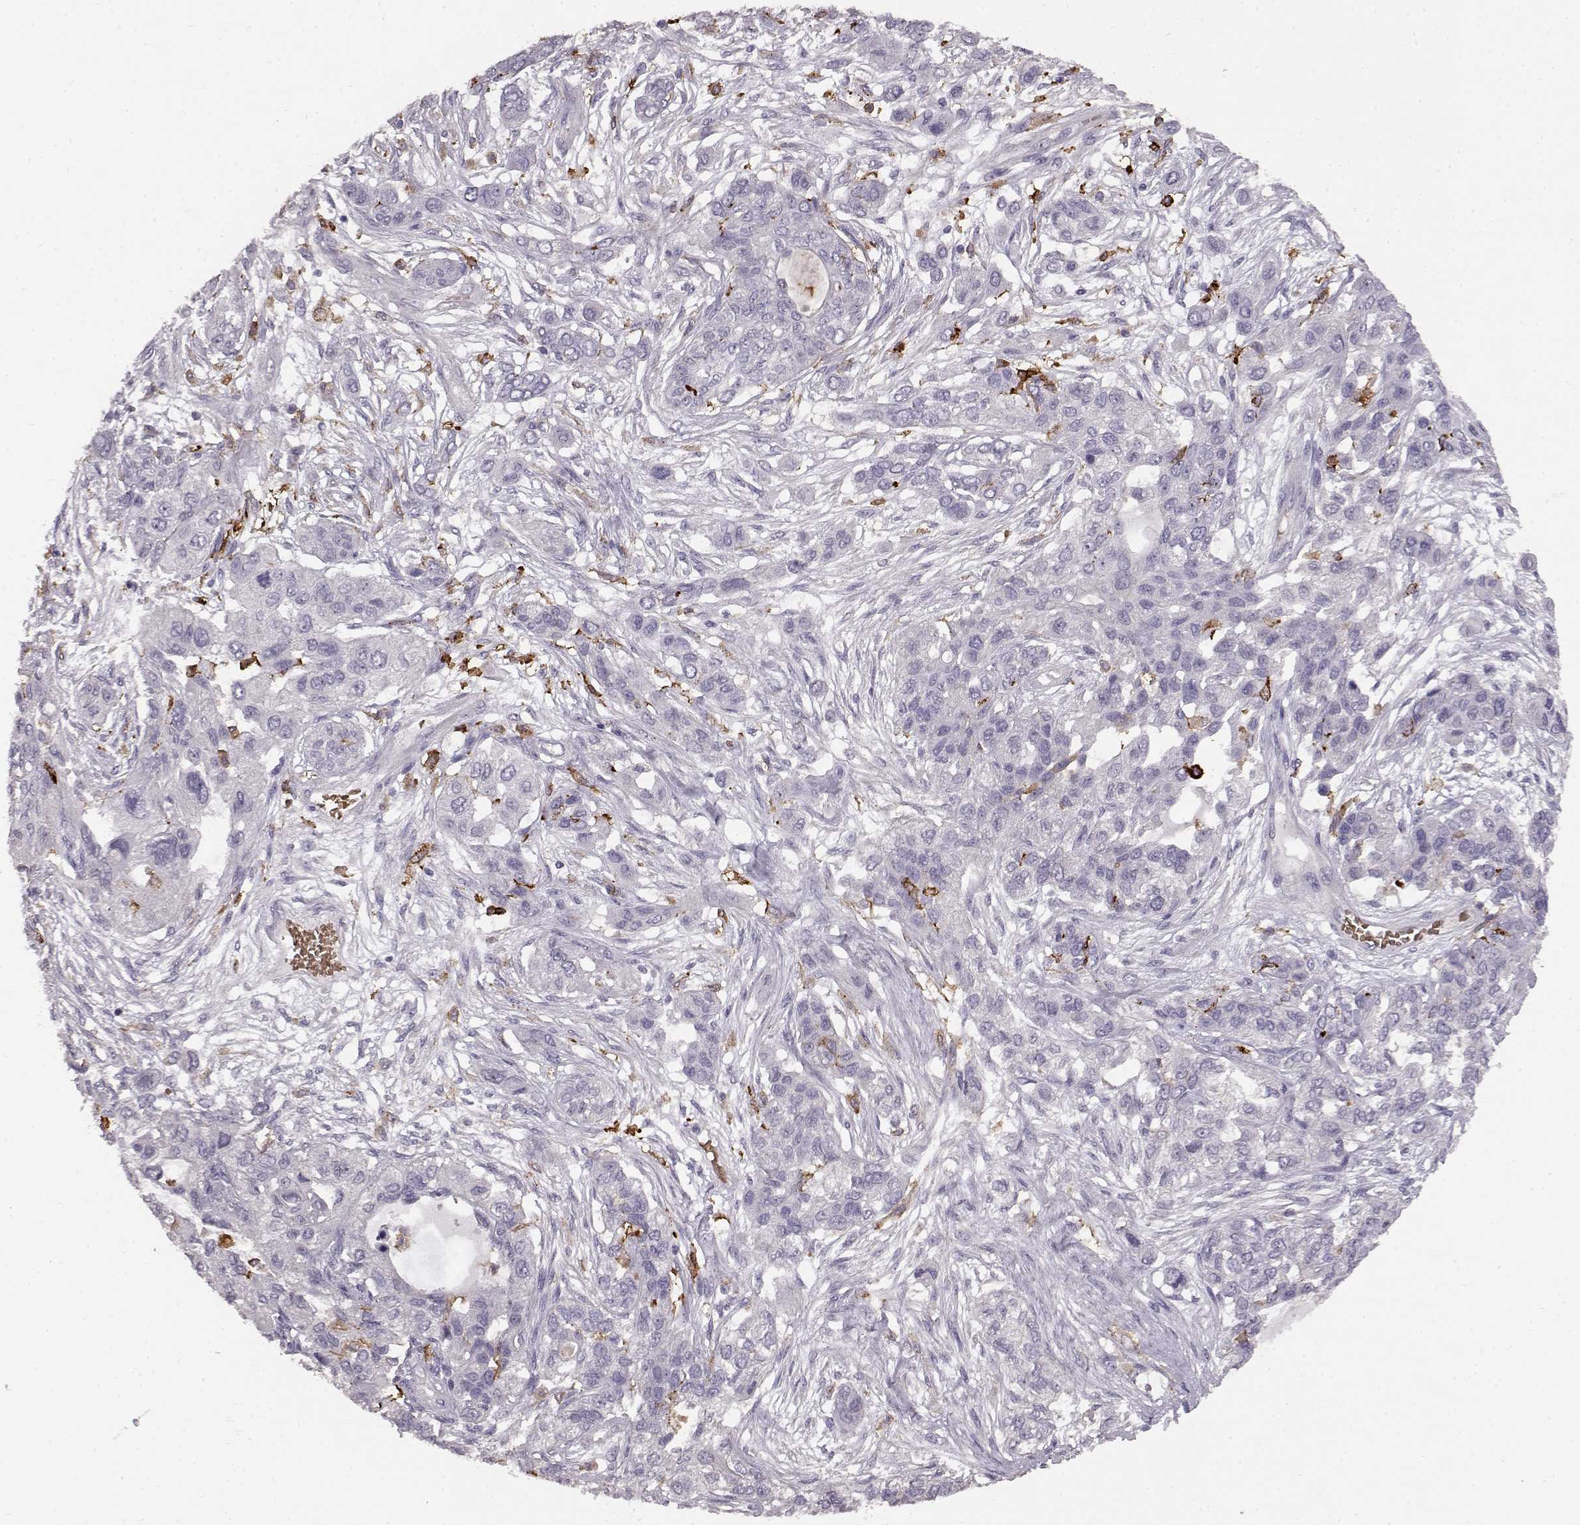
{"staining": {"intensity": "negative", "quantity": "none", "location": "none"}, "tissue": "lung cancer", "cell_type": "Tumor cells", "image_type": "cancer", "snomed": [{"axis": "morphology", "description": "Squamous cell carcinoma, NOS"}, {"axis": "topography", "description": "Lung"}], "caption": "This is an IHC photomicrograph of lung cancer. There is no positivity in tumor cells.", "gene": "CCNF", "patient": {"sex": "female", "age": 70}}